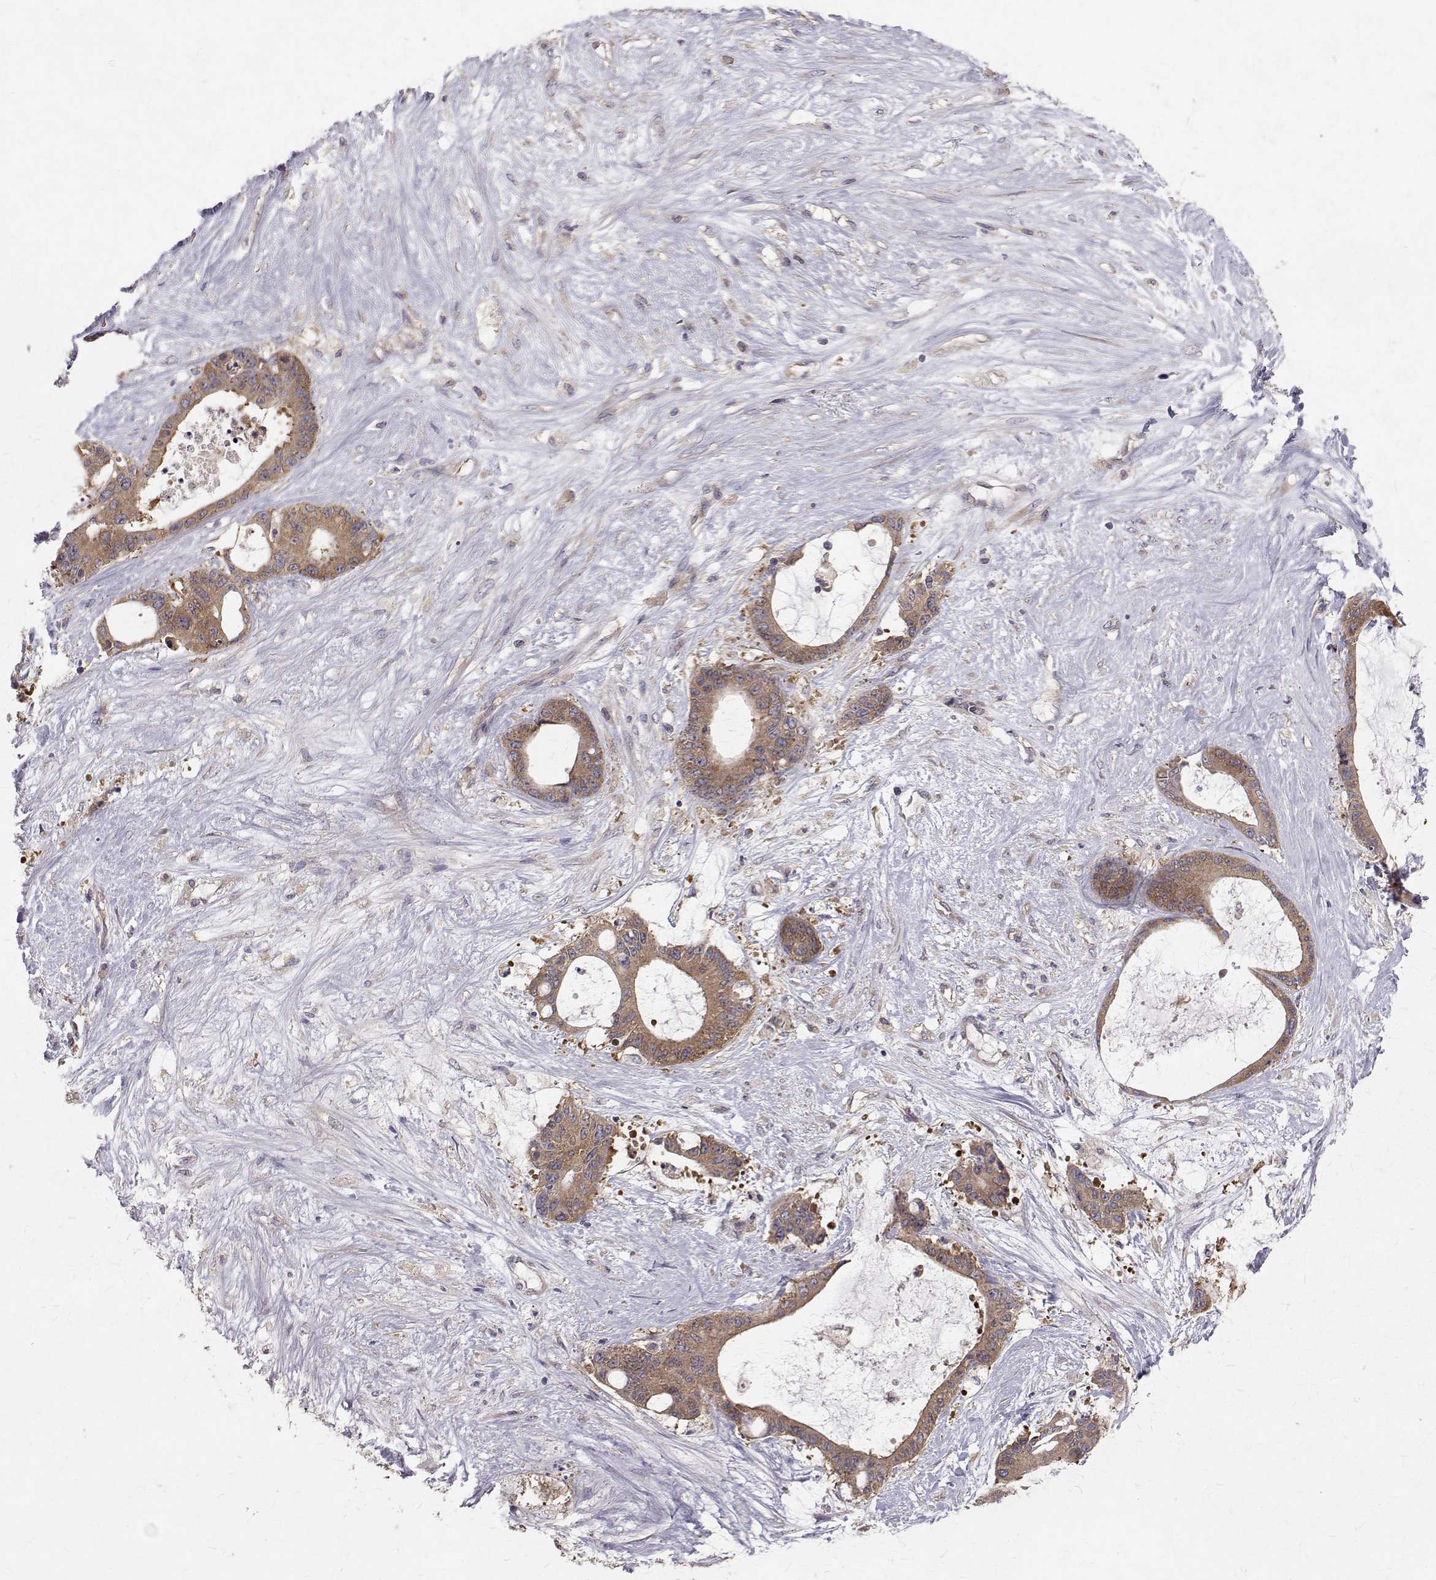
{"staining": {"intensity": "moderate", "quantity": ">75%", "location": "cytoplasmic/membranous"}, "tissue": "liver cancer", "cell_type": "Tumor cells", "image_type": "cancer", "snomed": [{"axis": "morphology", "description": "Normal tissue, NOS"}, {"axis": "morphology", "description": "Cholangiocarcinoma"}, {"axis": "topography", "description": "Liver"}, {"axis": "topography", "description": "Peripheral nerve tissue"}], "caption": "Moderate cytoplasmic/membranous protein expression is appreciated in about >75% of tumor cells in liver cancer.", "gene": "FARSB", "patient": {"sex": "female", "age": 73}}